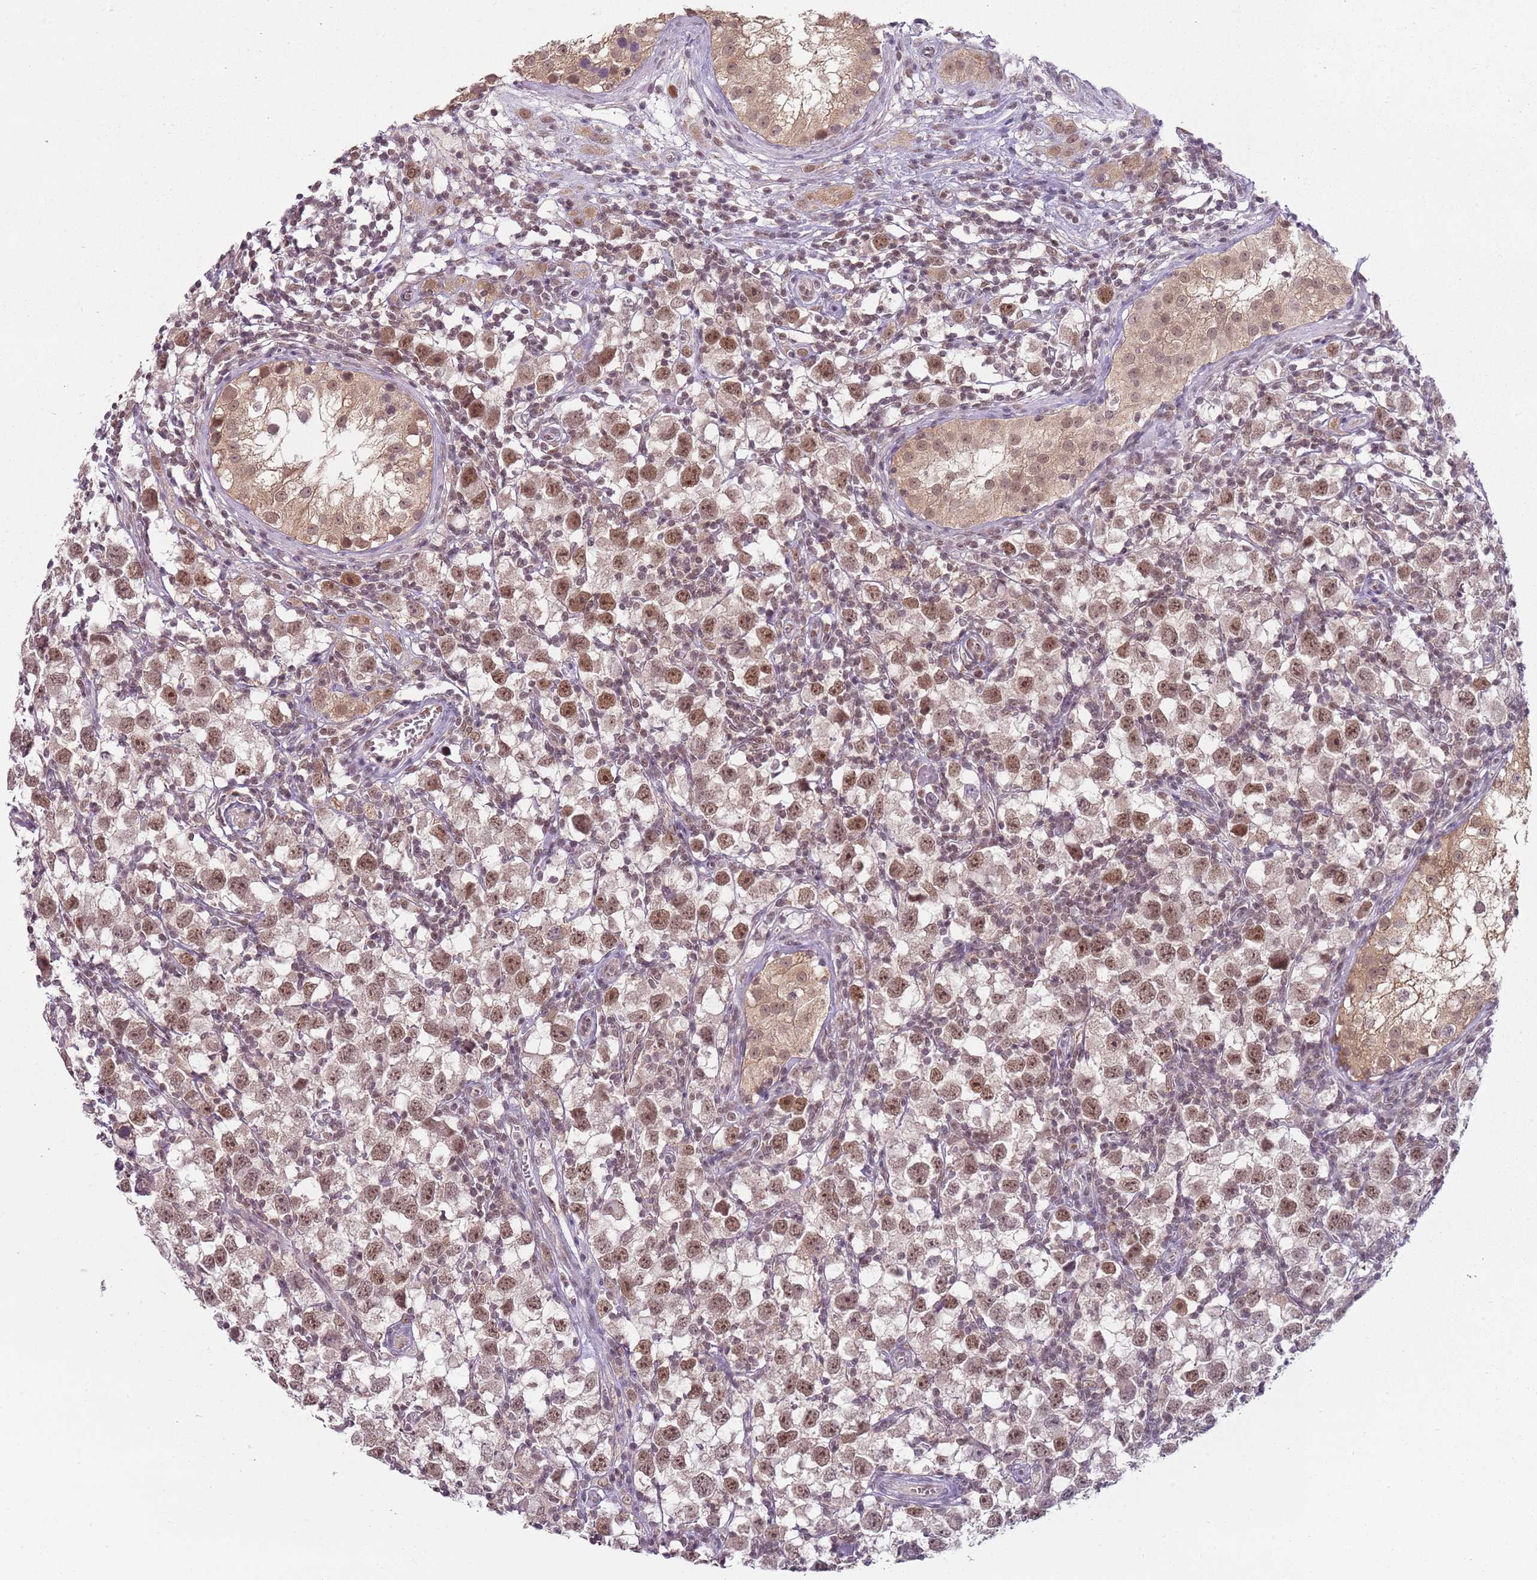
{"staining": {"intensity": "moderate", "quantity": ">75%", "location": "nuclear"}, "tissue": "testis cancer", "cell_type": "Tumor cells", "image_type": "cancer", "snomed": [{"axis": "morphology", "description": "Seminoma, NOS"}, {"axis": "morphology", "description": "Carcinoma, Embryonal, NOS"}, {"axis": "topography", "description": "Testis"}], "caption": "Testis cancer was stained to show a protein in brown. There is medium levels of moderate nuclear positivity in about >75% of tumor cells.", "gene": "SMARCAL1", "patient": {"sex": "male", "age": 29}}